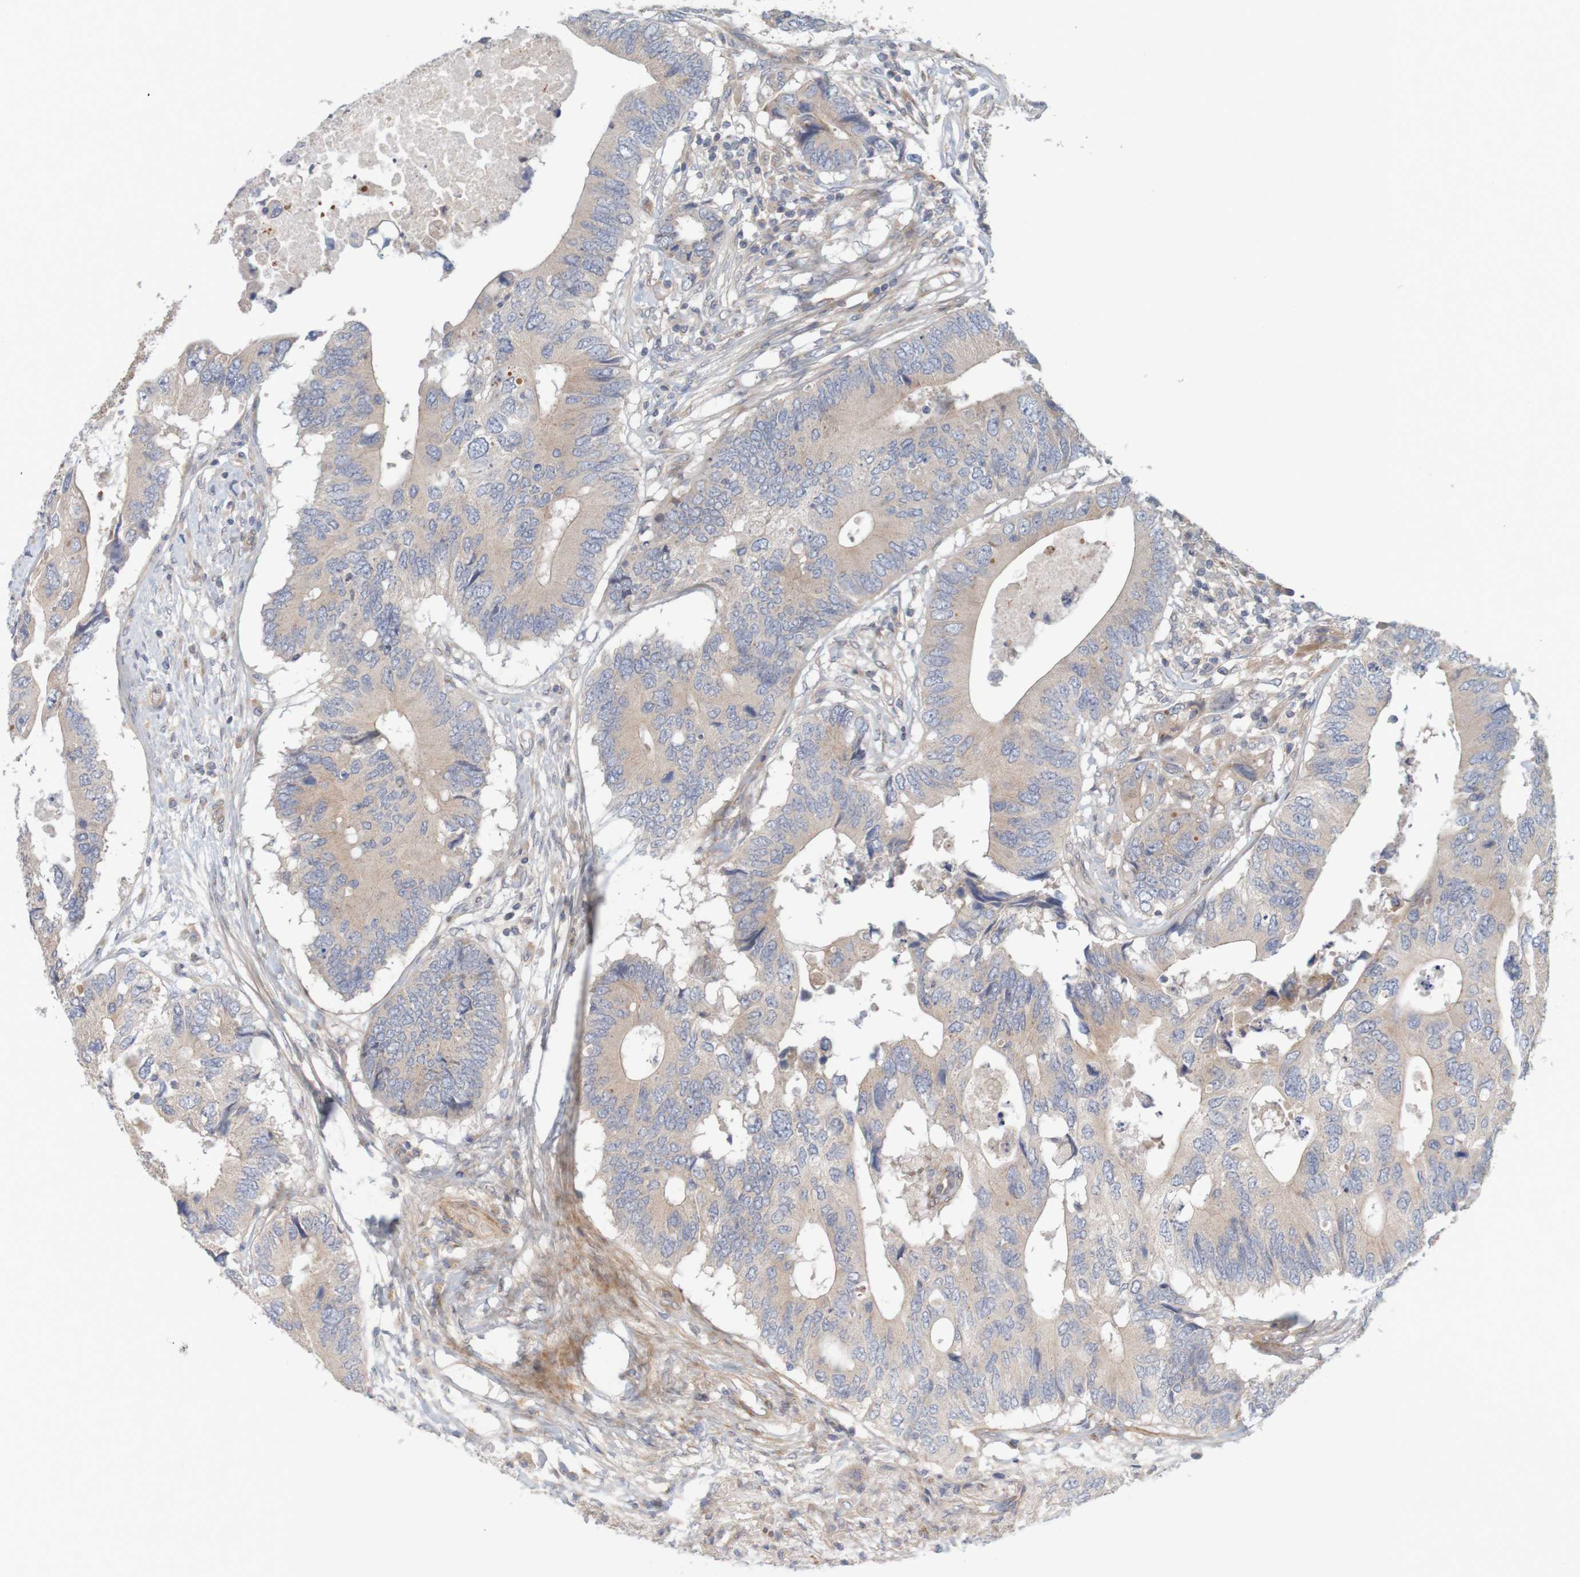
{"staining": {"intensity": "weak", "quantity": ">75%", "location": "cytoplasmic/membranous"}, "tissue": "colorectal cancer", "cell_type": "Tumor cells", "image_type": "cancer", "snomed": [{"axis": "morphology", "description": "Adenocarcinoma, NOS"}, {"axis": "topography", "description": "Colon"}], "caption": "Human adenocarcinoma (colorectal) stained for a protein (brown) shows weak cytoplasmic/membranous positive staining in about >75% of tumor cells.", "gene": "KRT23", "patient": {"sex": "male", "age": 71}}